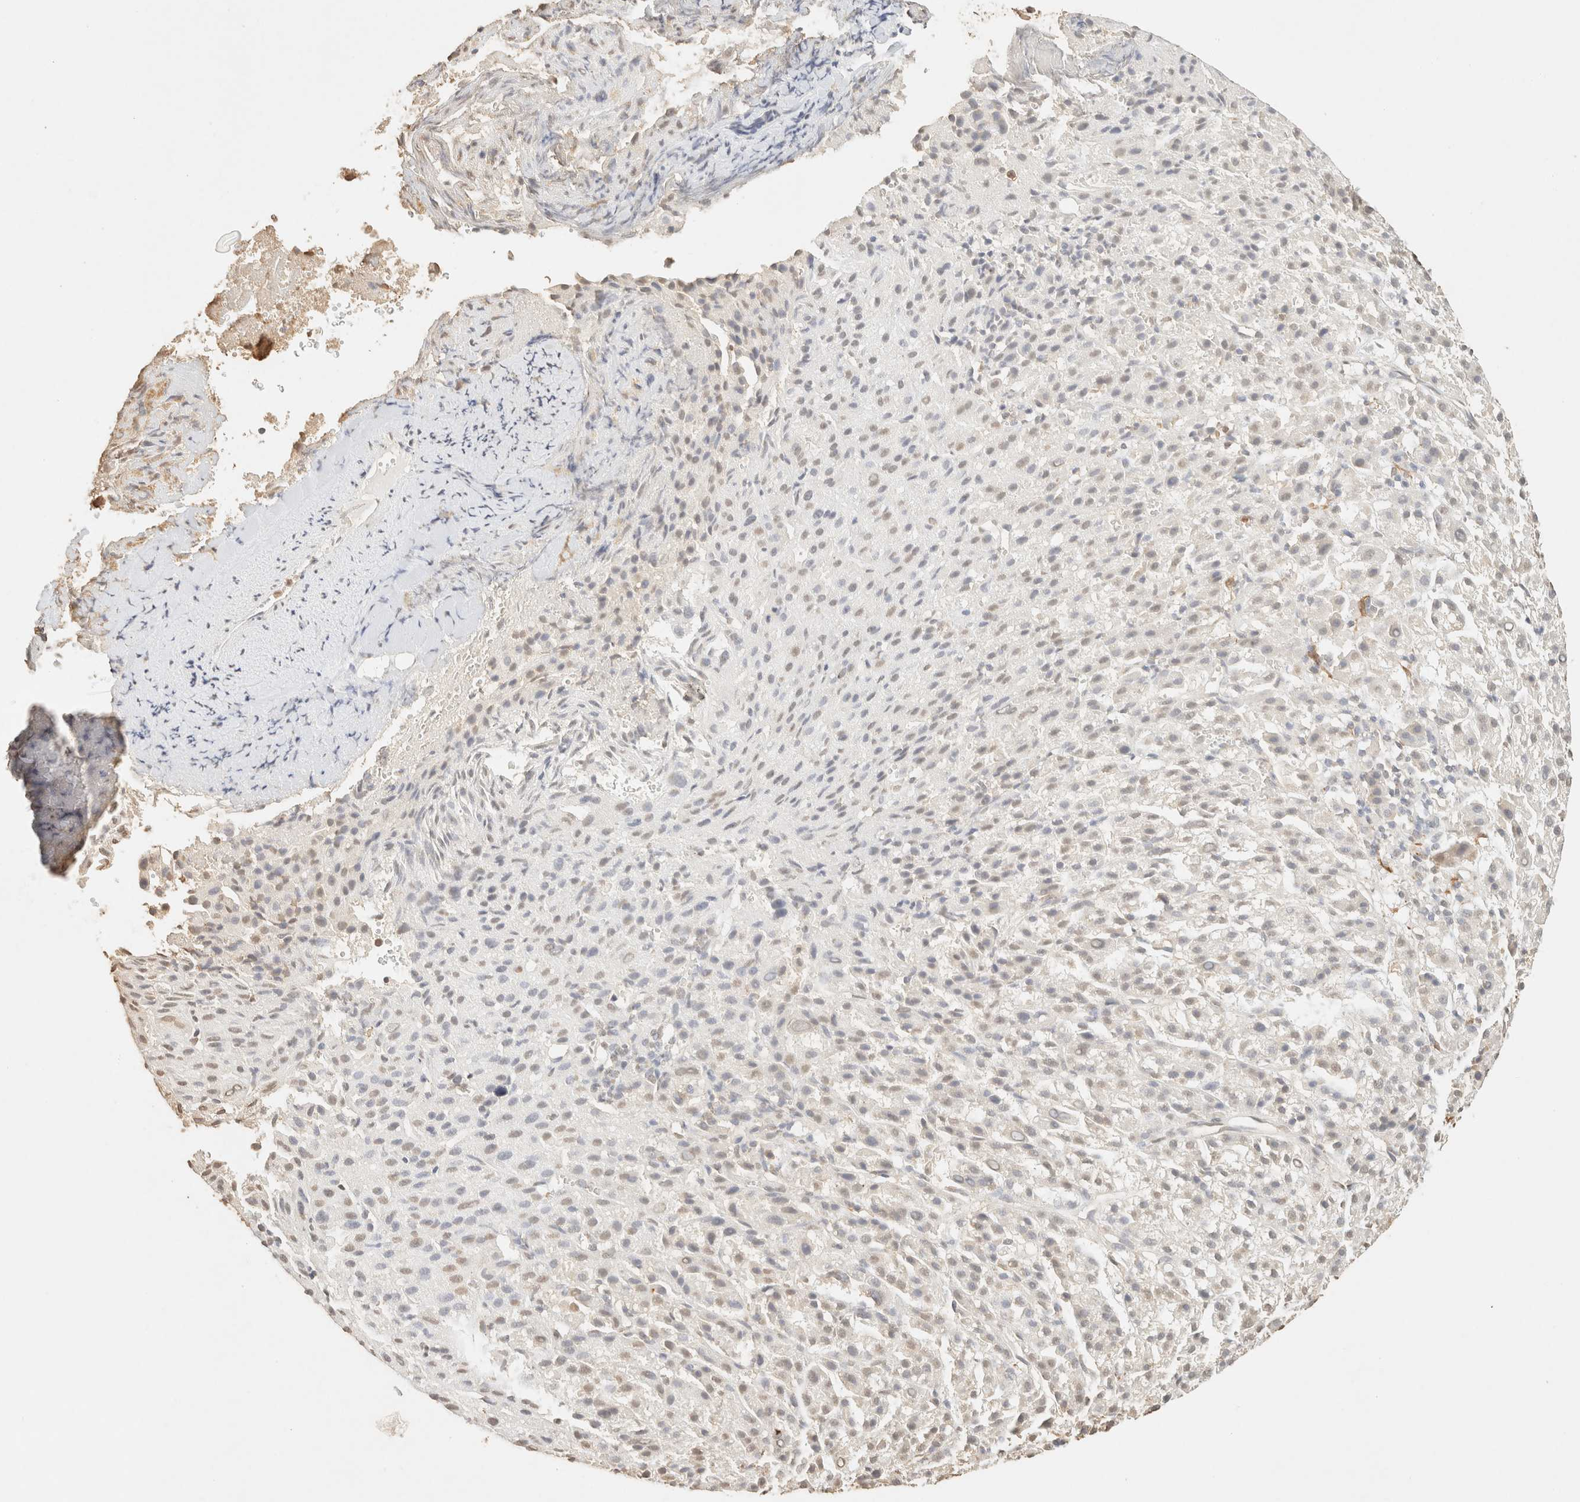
{"staining": {"intensity": "weak", "quantity": "<25%", "location": "nuclear"}, "tissue": "liver cancer", "cell_type": "Tumor cells", "image_type": "cancer", "snomed": [{"axis": "morphology", "description": "Carcinoma, Hepatocellular, NOS"}, {"axis": "topography", "description": "Liver"}], "caption": "The photomicrograph demonstrates no staining of tumor cells in liver cancer (hepatocellular carcinoma). (IHC, brightfield microscopy, high magnification).", "gene": "S100A13", "patient": {"sex": "female", "age": 58}}